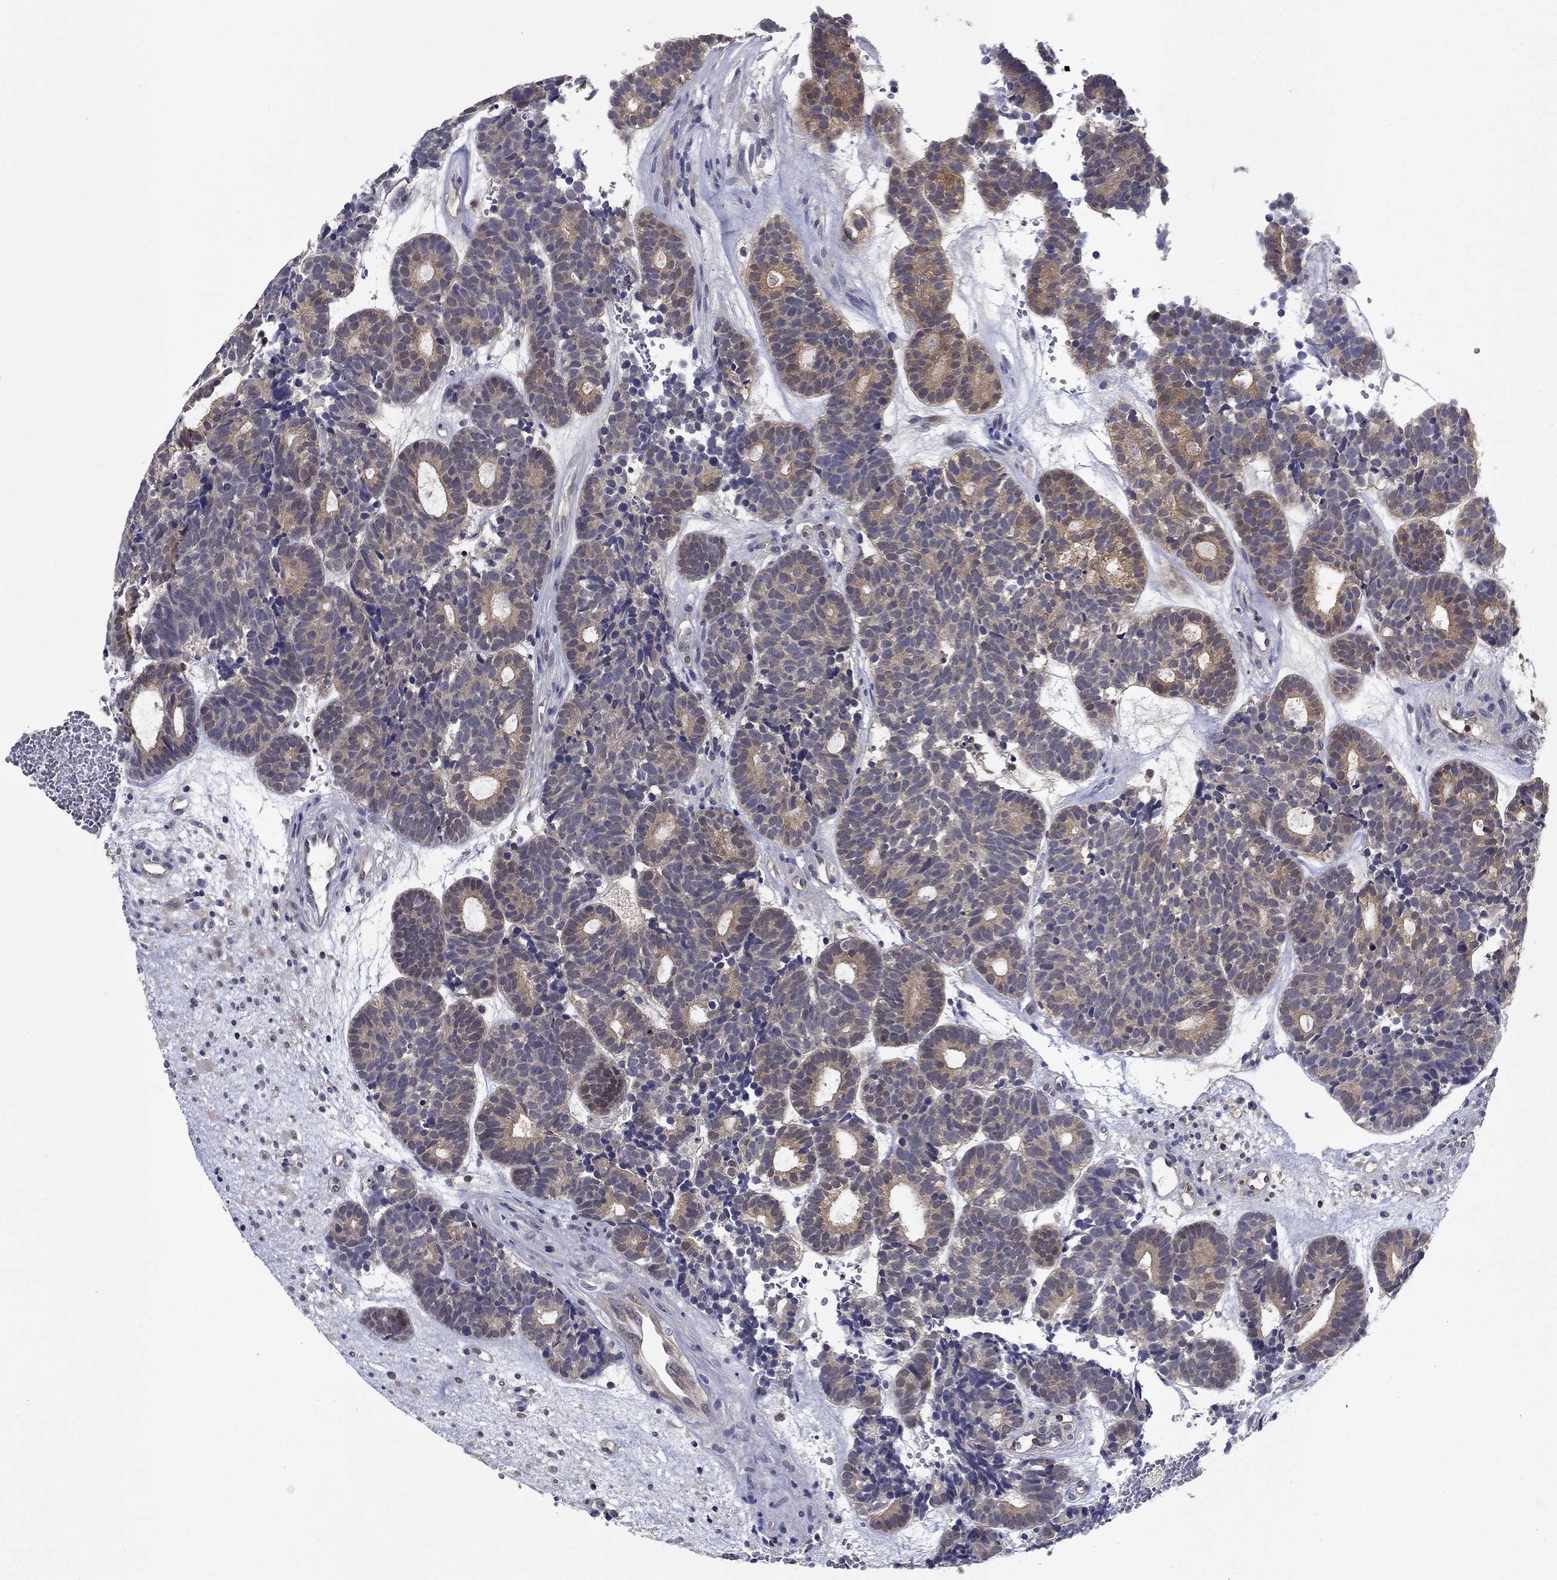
{"staining": {"intensity": "weak", "quantity": "25%-75%", "location": "cytoplasmic/membranous"}, "tissue": "head and neck cancer", "cell_type": "Tumor cells", "image_type": "cancer", "snomed": [{"axis": "morphology", "description": "Adenocarcinoma, NOS"}, {"axis": "topography", "description": "Head-Neck"}], "caption": "Adenocarcinoma (head and neck) tissue shows weak cytoplasmic/membranous staining in about 25%-75% of tumor cells, visualized by immunohistochemistry.", "gene": "GLTP", "patient": {"sex": "female", "age": 81}}